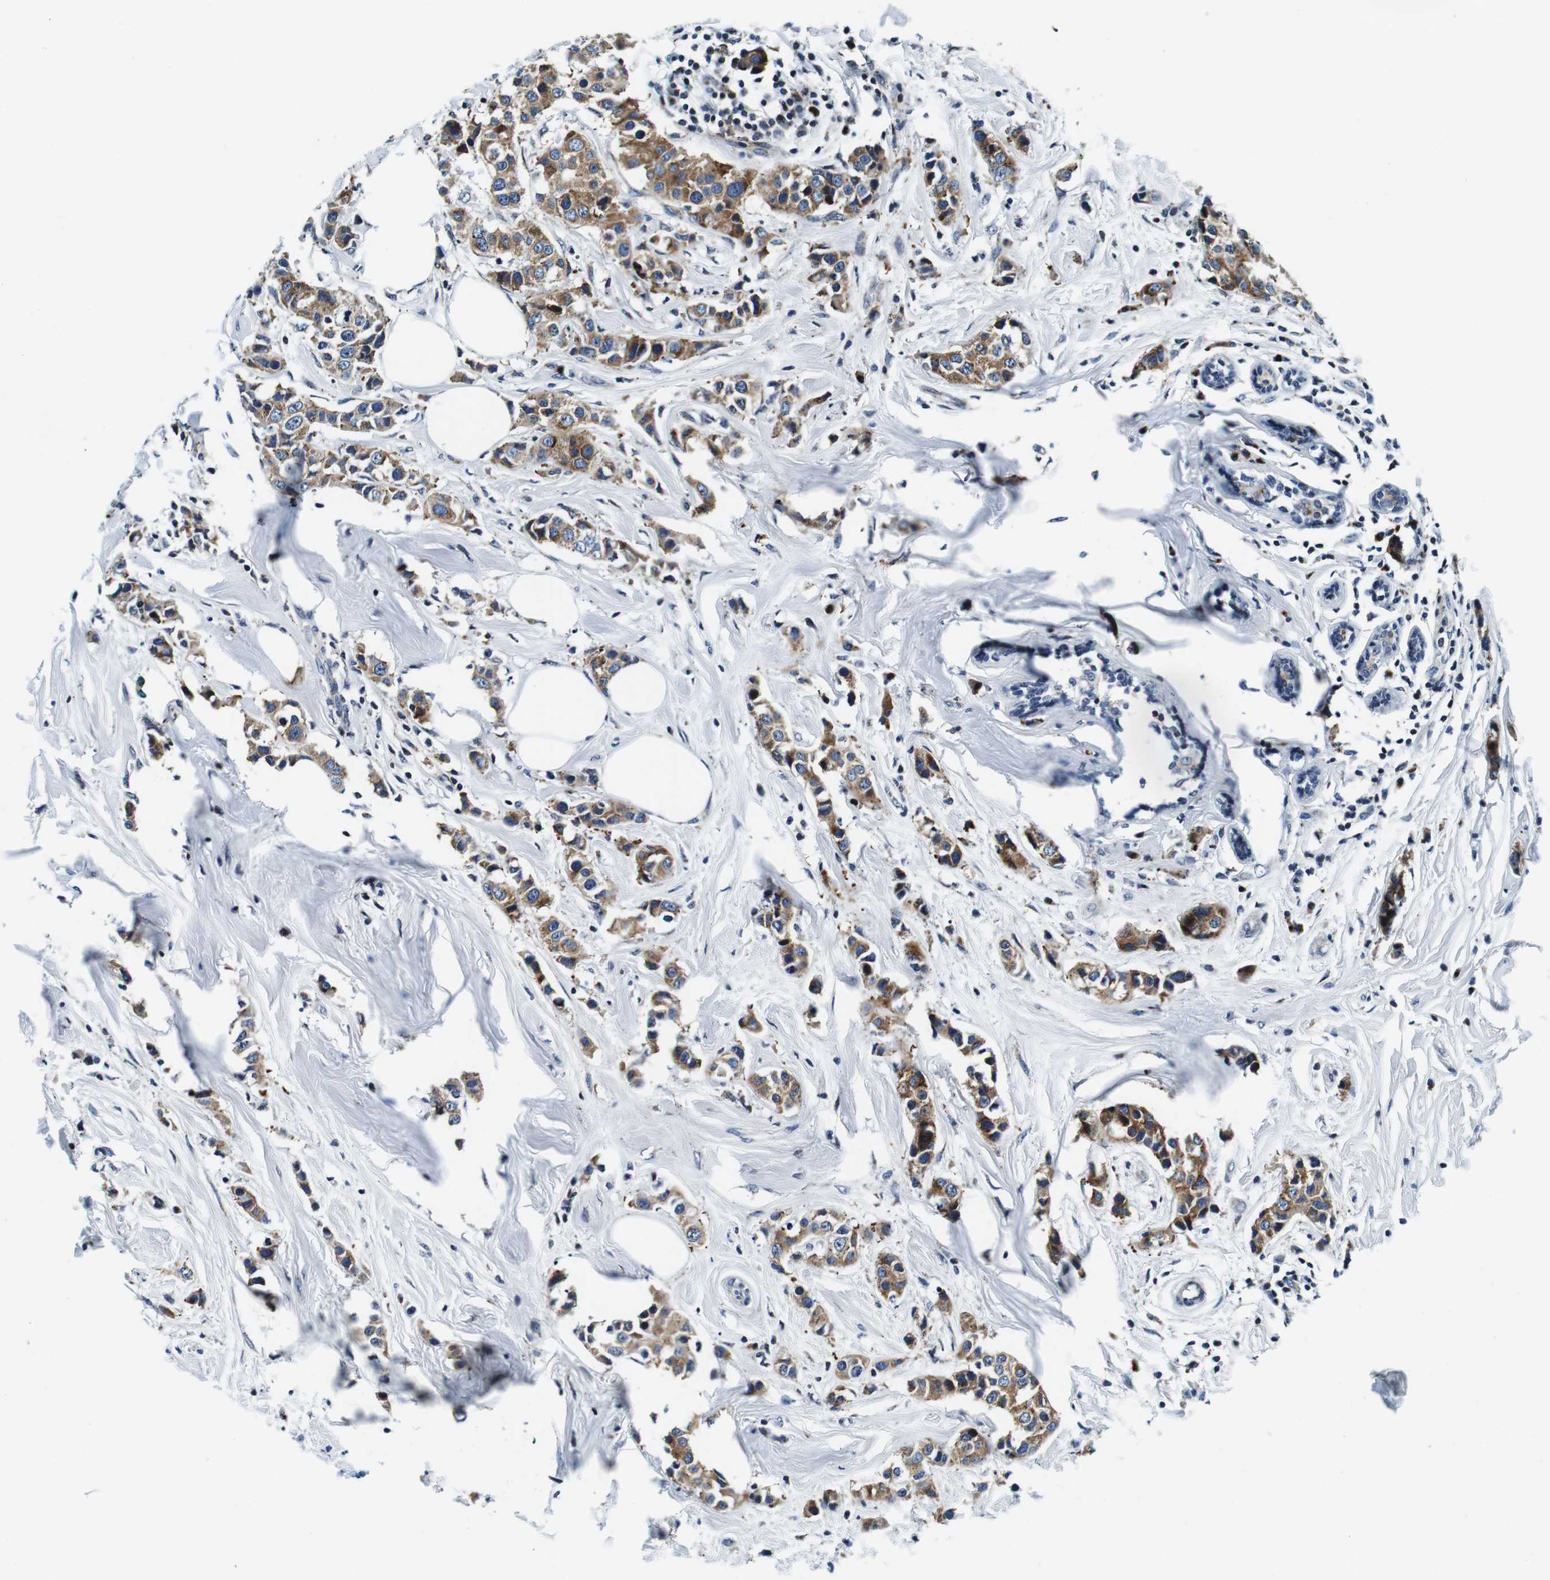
{"staining": {"intensity": "moderate", "quantity": ">75%", "location": "cytoplasmic/membranous"}, "tissue": "breast cancer", "cell_type": "Tumor cells", "image_type": "cancer", "snomed": [{"axis": "morphology", "description": "Normal tissue, NOS"}, {"axis": "morphology", "description": "Duct carcinoma"}, {"axis": "topography", "description": "Breast"}], "caption": "Immunohistochemical staining of human breast cancer shows medium levels of moderate cytoplasmic/membranous protein expression in approximately >75% of tumor cells.", "gene": "FAR2", "patient": {"sex": "female", "age": 50}}